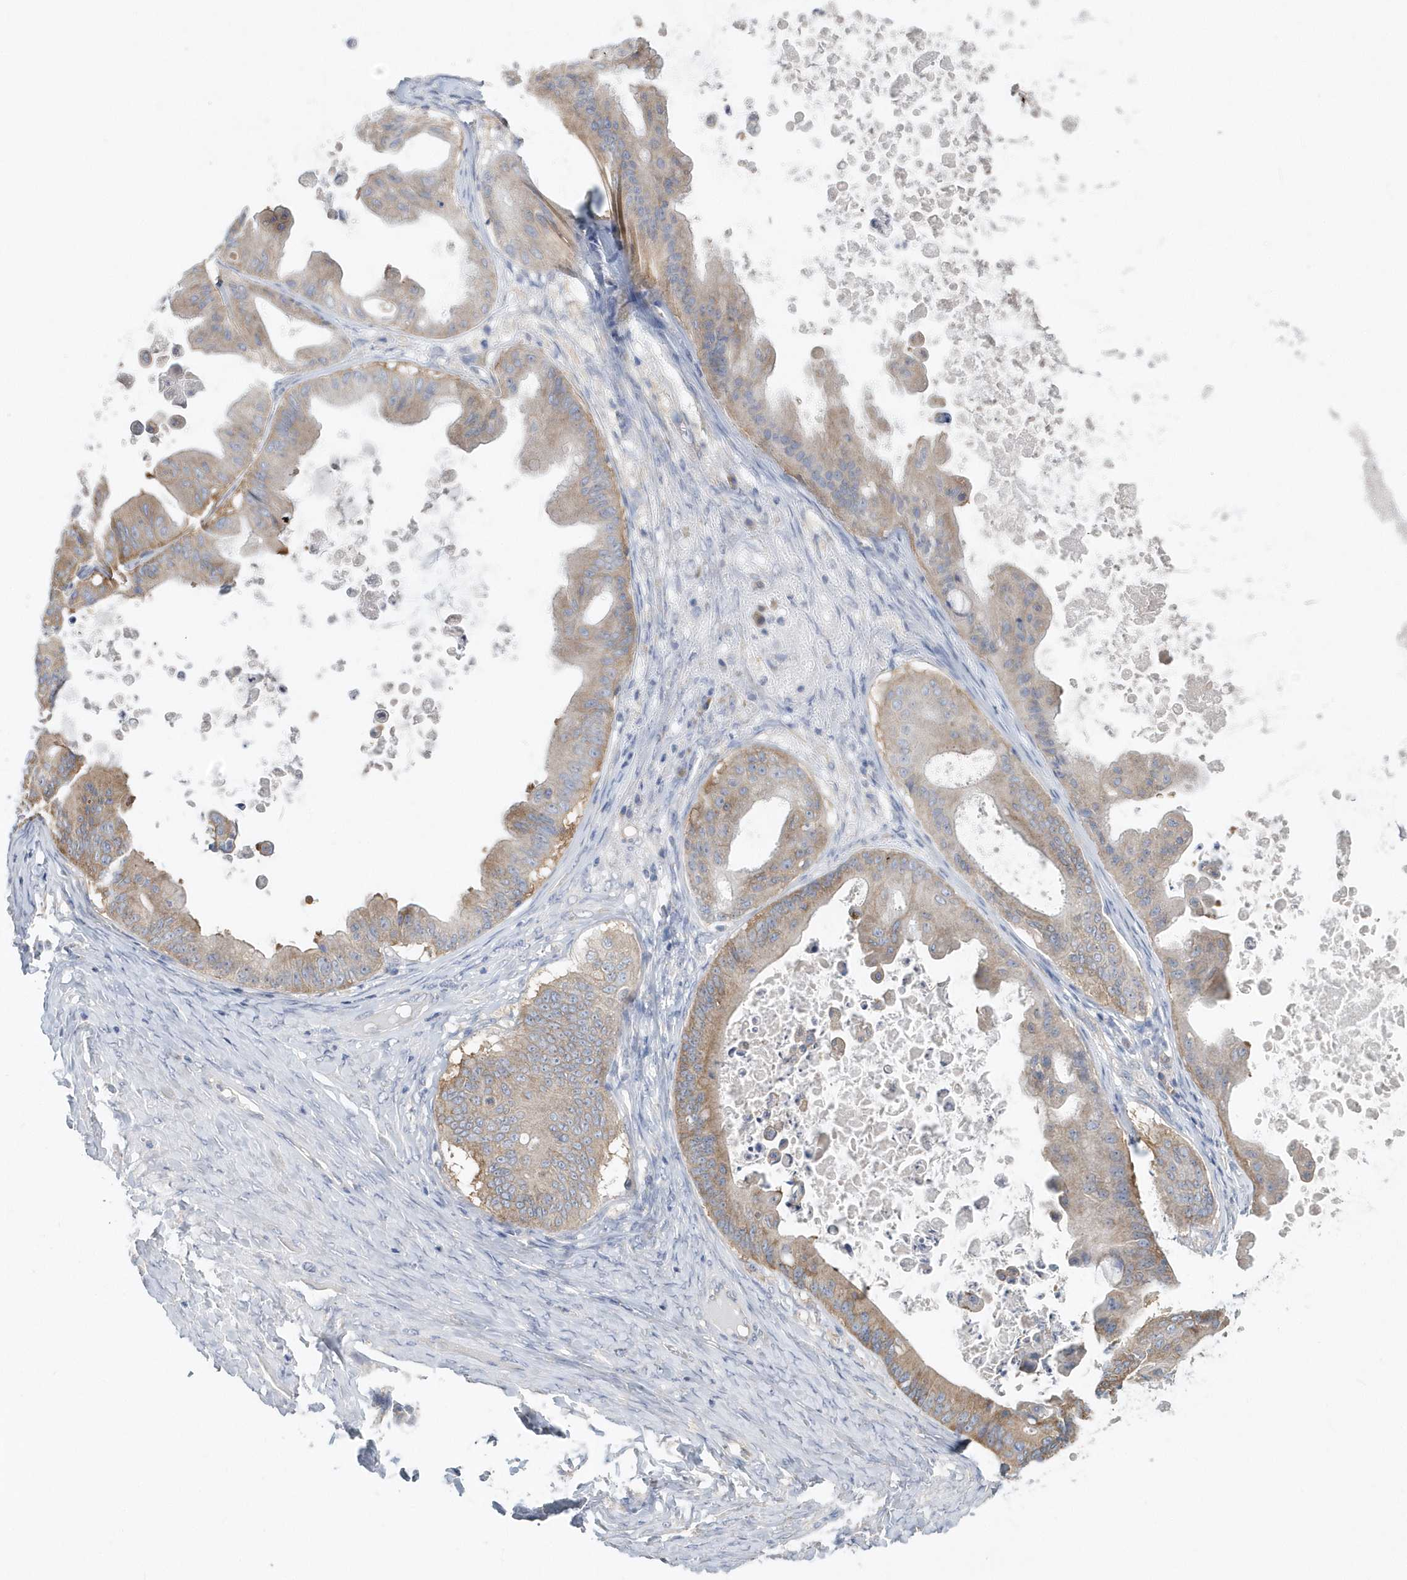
{"staining": {"intensity": "weak", "quantity": "25%-75%", "location": "cytoplasmic/membranous"}, "tissue": "ovarian cancer", "cell_type": "Tumor cells", "image_type": "cancer", "snomed": [{"axis": "morphology", "description": "Cystadenocarcinoma, mucinous, NOS"}, {"axis": "topography", "description": "Ovary"}], "caption": "Brown immunohistochemical staining in human ovarian mucinous cystadenocarcinoma shows weak cytoplasmic/membranous expression in about 25%-75% of tumor cells.", "gene": "EIF3C", "patient": {"sex": "female", "age": 37}}